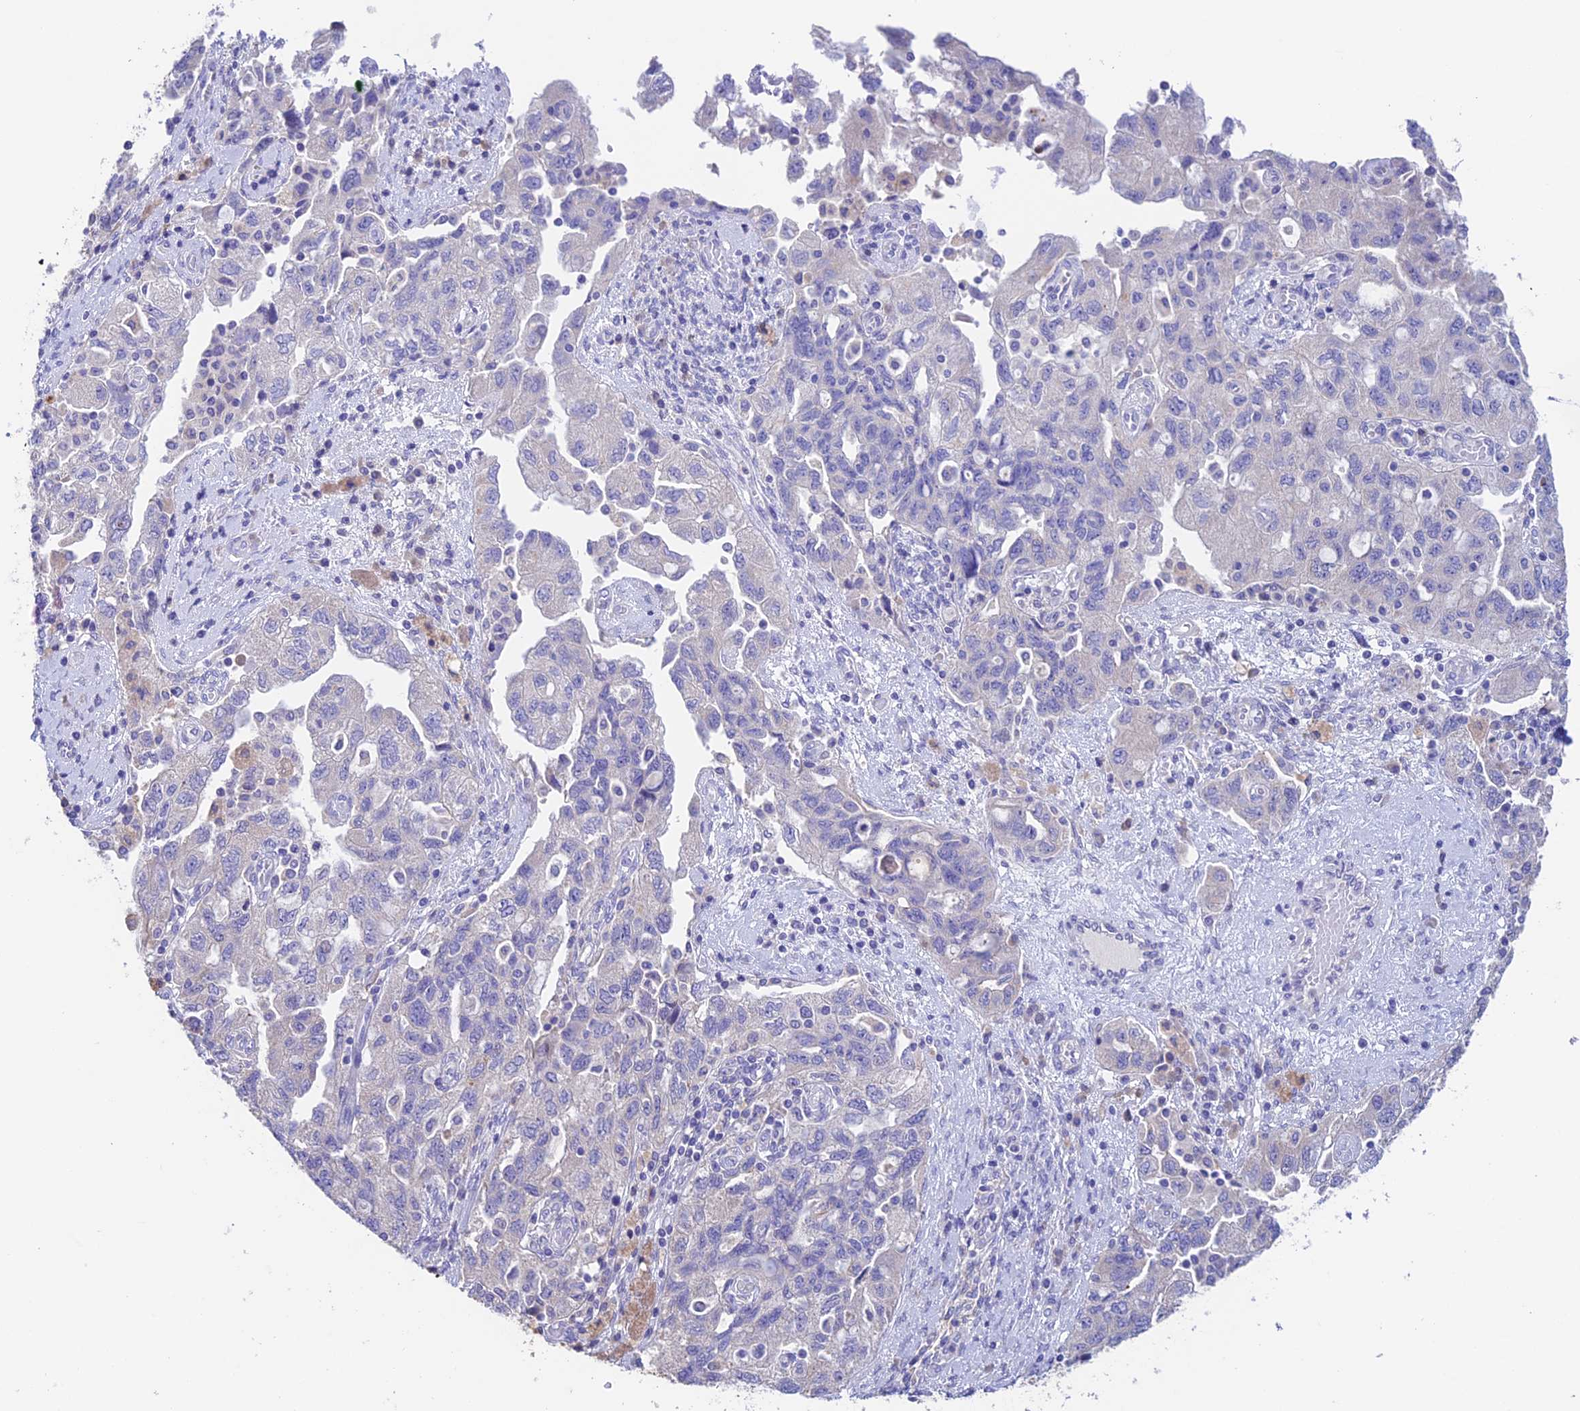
{"staining": {"intensity": "negative", "quantity": "none", "location": "none"}, "tissue": "ovarian cancer", "cell_type": "Tumor cells", "image_type": "cancer", "snomed": [{"axis": "morphology", "description": "Carcinoma, NOS"}, {"axis": "morphology", "description": "Cystadenocarcinoma, serous, NOS"}, {"axis": "topography", "description": "Ovary"}], "caption": "Tumor cells are negative for protein expression in human ovarian serous cystadenocarcinoma.", "gene": "EMC3", "patient": {"sex": "female", "age": 69}}